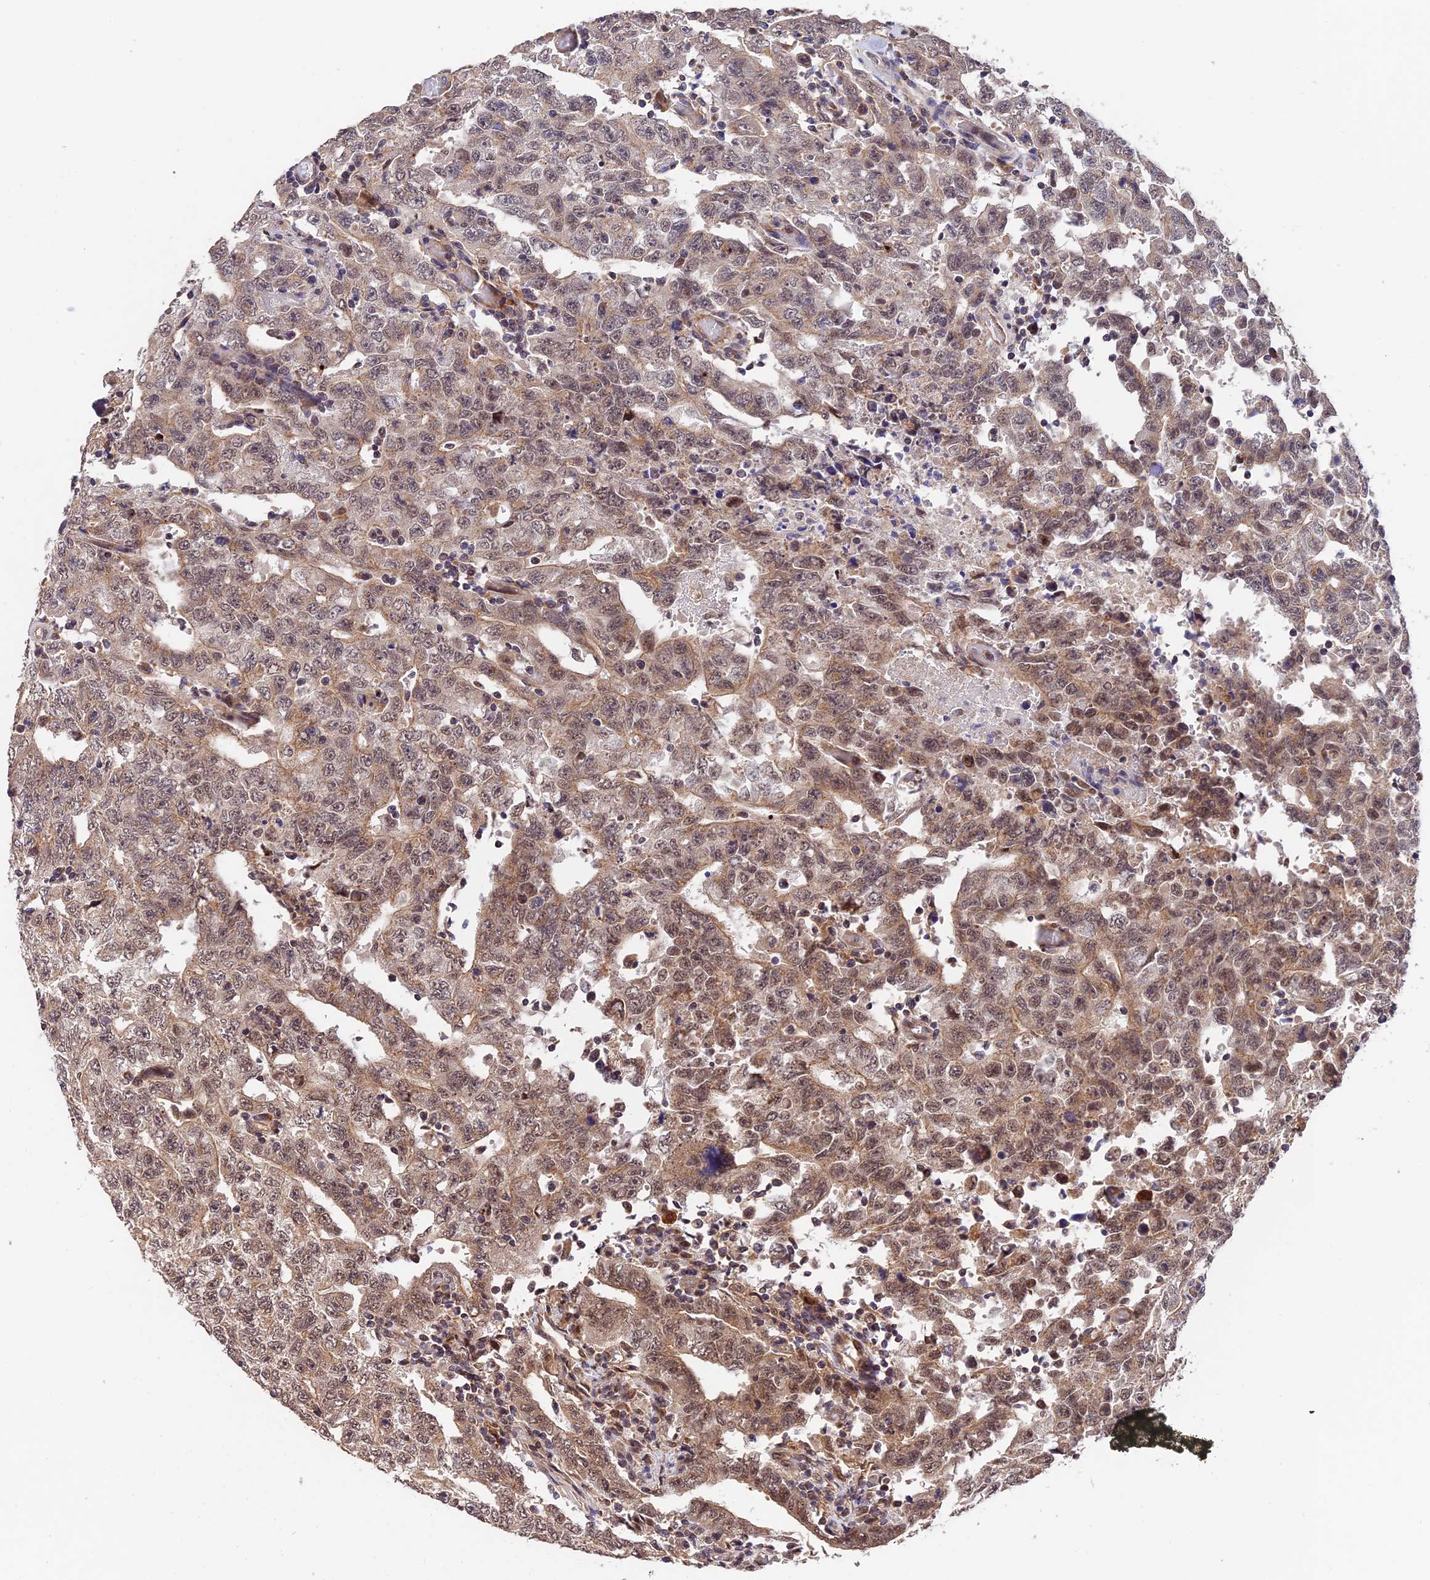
{"staining": {"intensity": "moderate", "quantity": "25%-75%", "location": "cytoplasmic/membranous,nuclear"}, "tissue": "testis cancer", "cell_type": "Tumor cells", "image_type": "cancer", "snomed": [{"axis": "morphology", "description": "Carcinoma, Embryonal, NOS"}, {"axis": "topography", "description": "Testis"}], "caption": "Immunohistochemical staining of human testis cancer (embryonal carcinoma) shows medium levels of moderate cytoplasmic/membranous and nuclear protein expression in approximately 25%-75% of tumor cells.", "gene": "MNS1", "patient": {"sex": "male", "age": 26}}